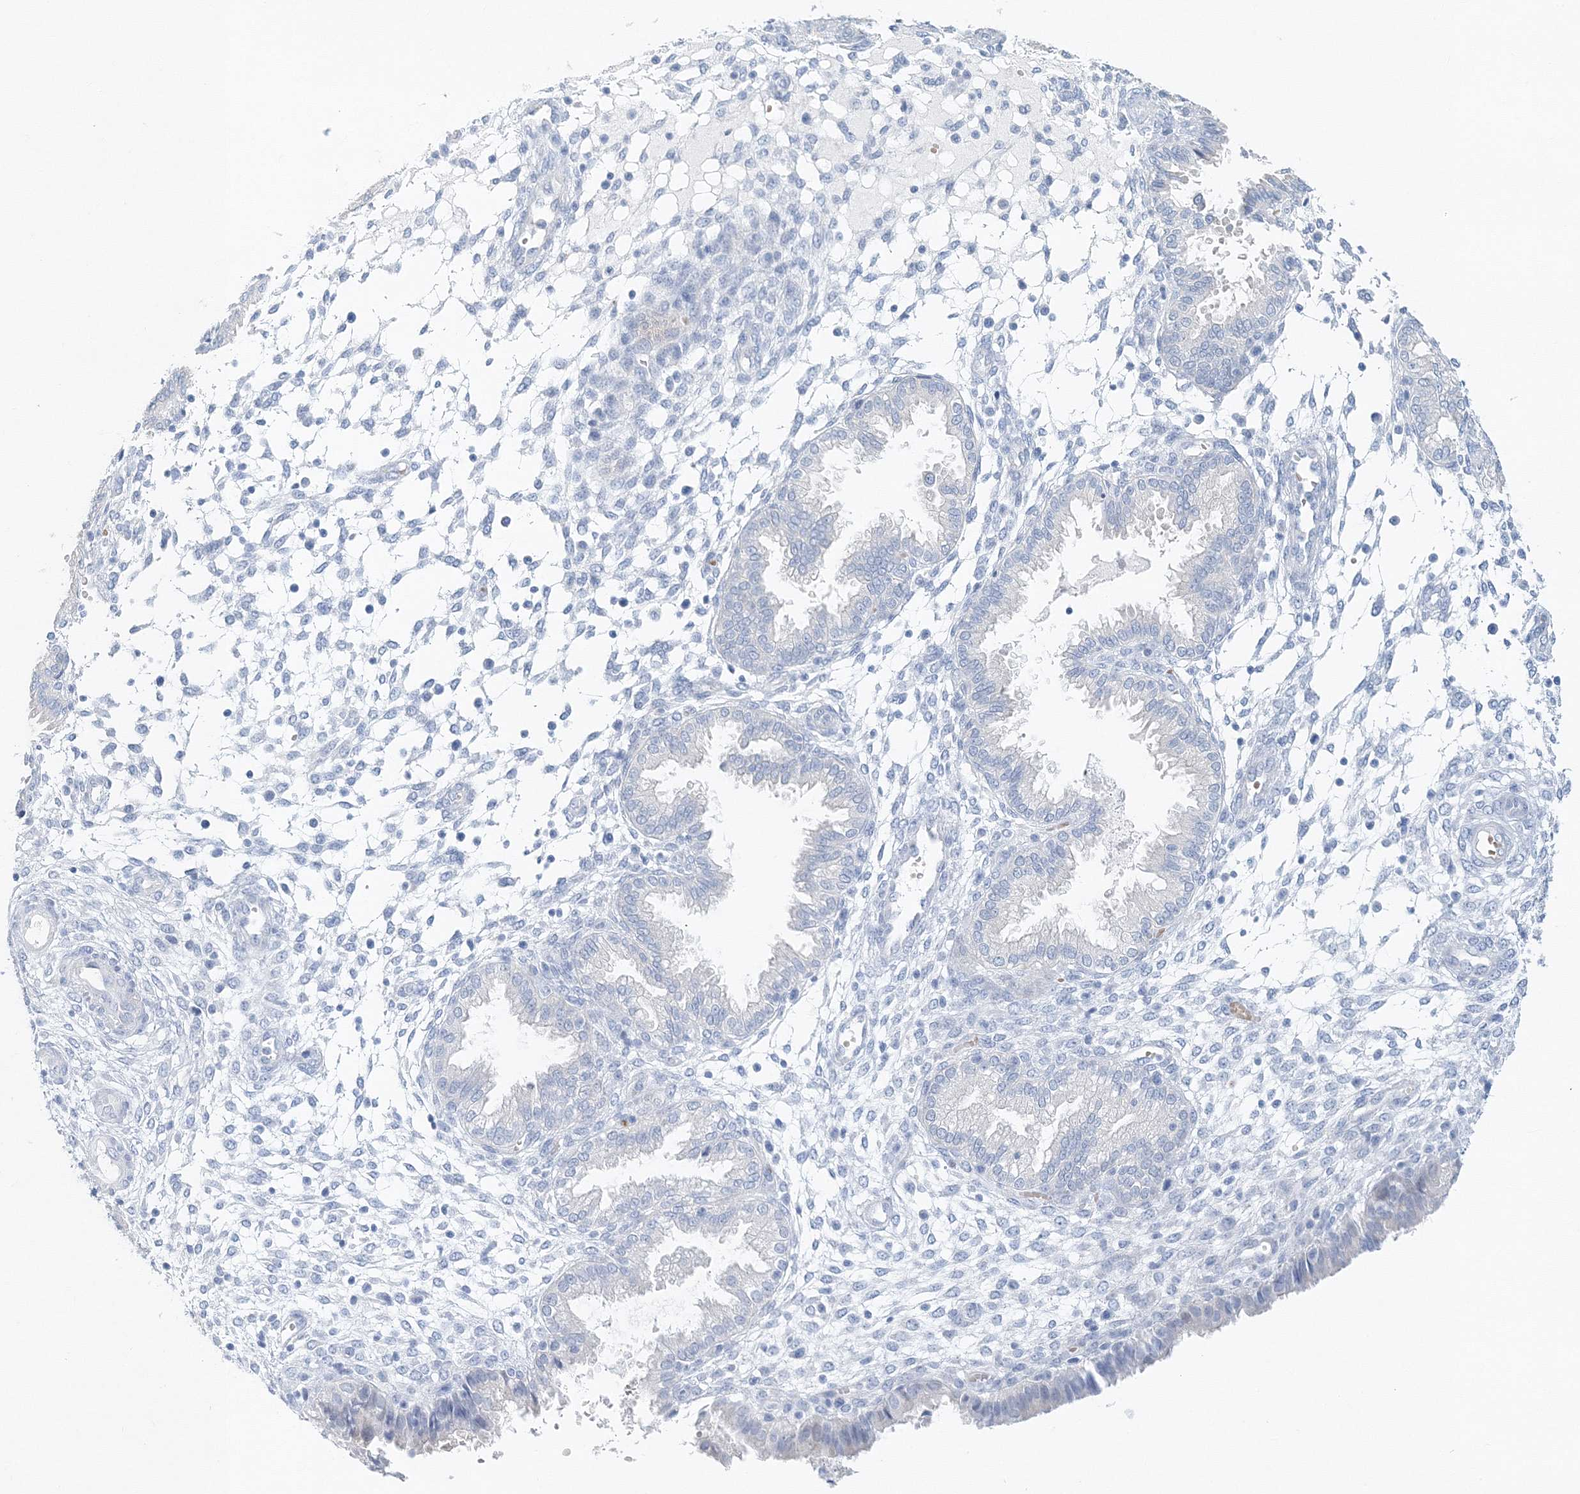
{"staining": {"intensity": "negative", "quantity": "none", "location": "none"}, "tissue": "endometrium", "cell_type": "Cells in endometrial stroma", "image_type": "normal", "snomed": [{"axis": "morphology", "description": "Normal tissue, NOS"}, {"axis": "topography", "description": "Endometrium"}], "caption": "Immunohistochemistry image of unremarkable endometrium stained for a protein (brown), which demonstrates no positivity in cells in endometrial stroma.", "gene": "VILL", "patient": {"sex": "female", "age": 33}}